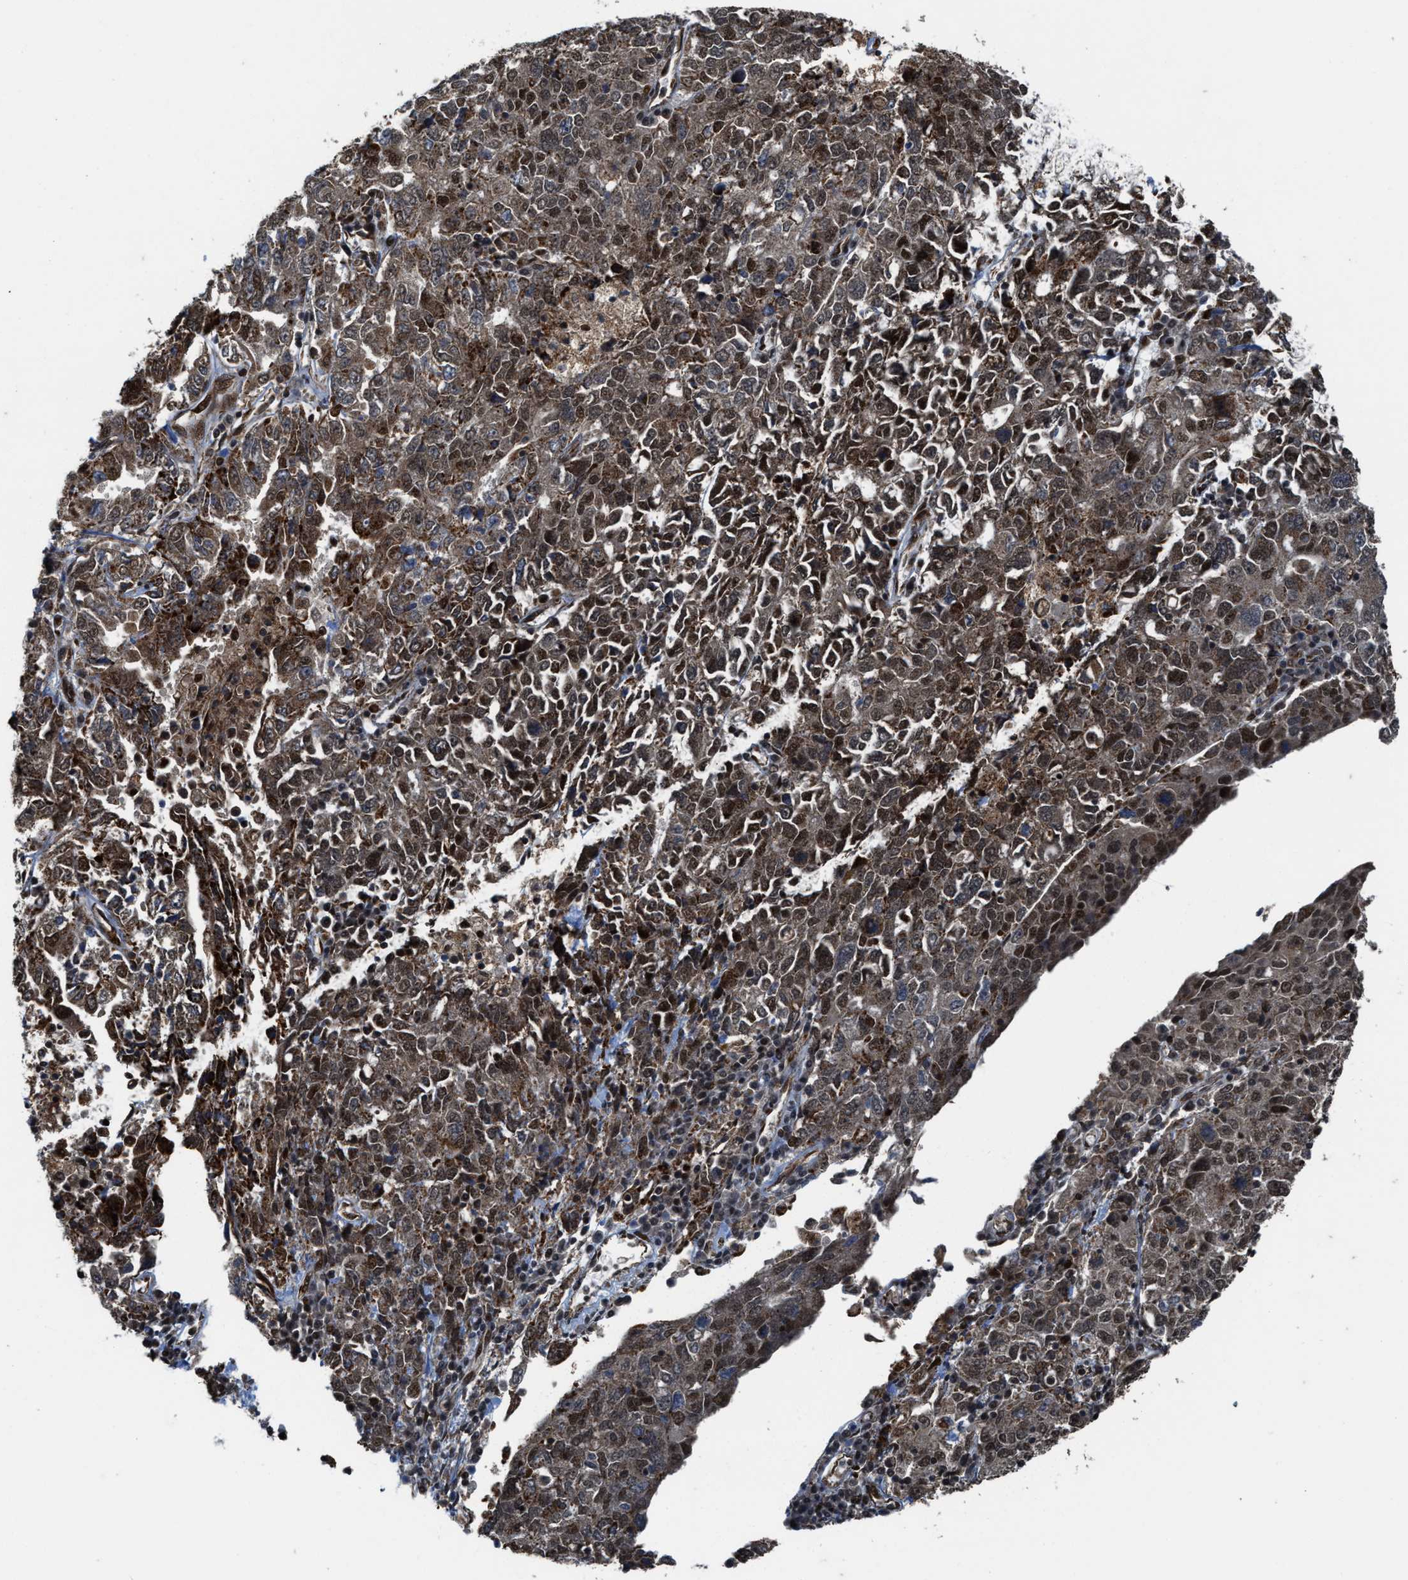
{"staining": {"intensity": "moderate", "quantity": ">75%", "location": "cytoplasmic/membranous,nuclear"}, "tissue": "ovarian cancer", "cell_type": "Tumor cells", "image_type": "cancer", "snomed": [{"axis": "morphology", "description": "Carcinoma, endometroid"}, {"axis": "topography", "description": "Ovary"}], "caption": "Immunohistochemical staining of human ovarian endometroid carcinoma exhibits medium levels of moderate cytoplasmic/membranous and nuclear protein expression in approximately >75% of tumor cells.", "gene": "ZNF250", "patient": {"sex": "female", "age": 62}}